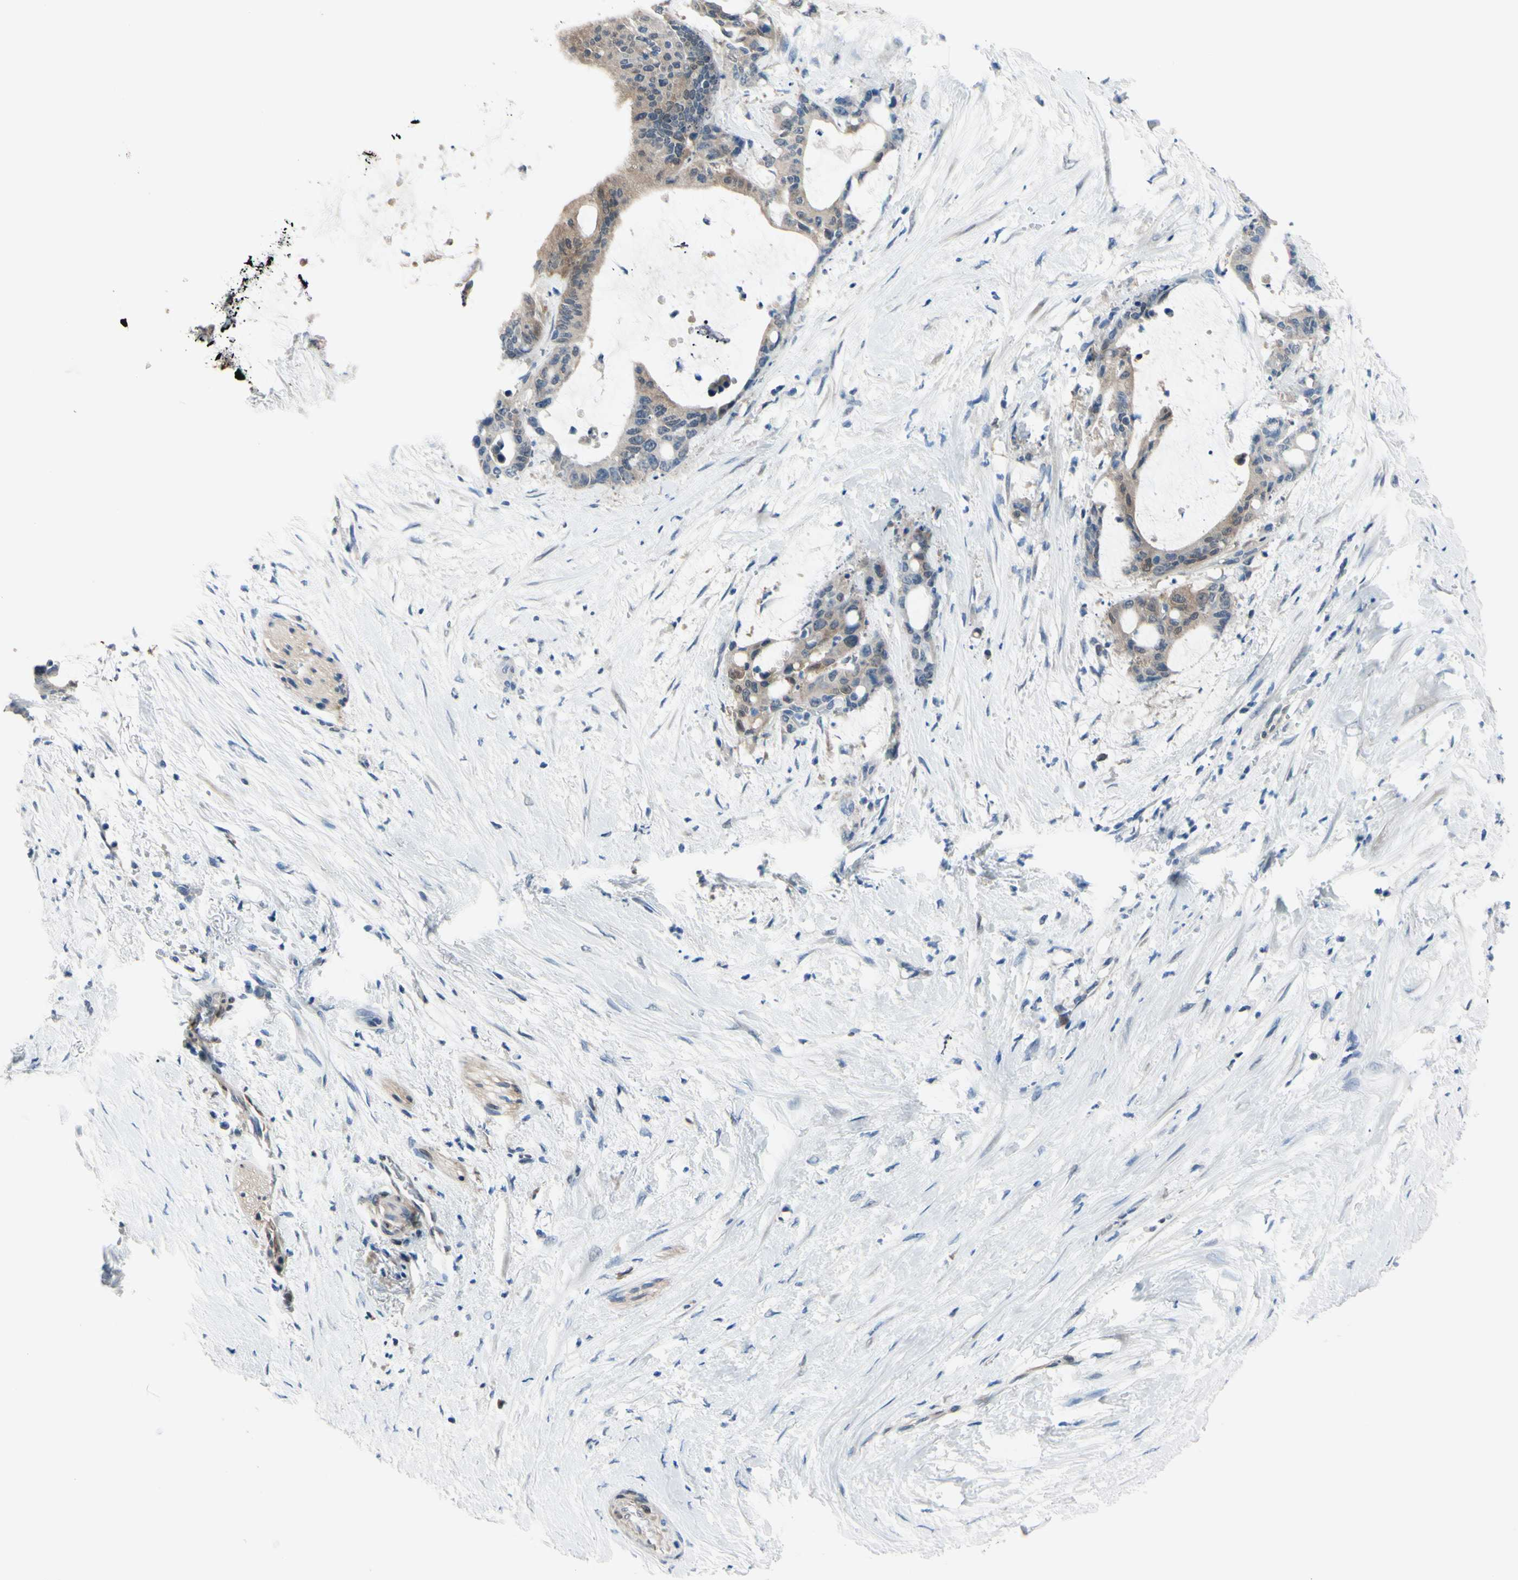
{"staining": {"intensity": "weak", "quantity": ">75%", "location": "cytoplasmic/membranous"}, "tissue": "liver cancer", "cell_type": "Tumor cells", "image_type": "cancer", "snomed": [{"axis": "morphology", "description": "Cholangiocarcinoma"}, {"axis": "topography", "description": "Liver"}], "caption": "Human liver cancer stained with a brown dye reveals weak cytoplasmic/membranous positive staining in about >75% of tumor cells.", "gene": "NOL3", "patient": {"sex": "female", "age": 73}}